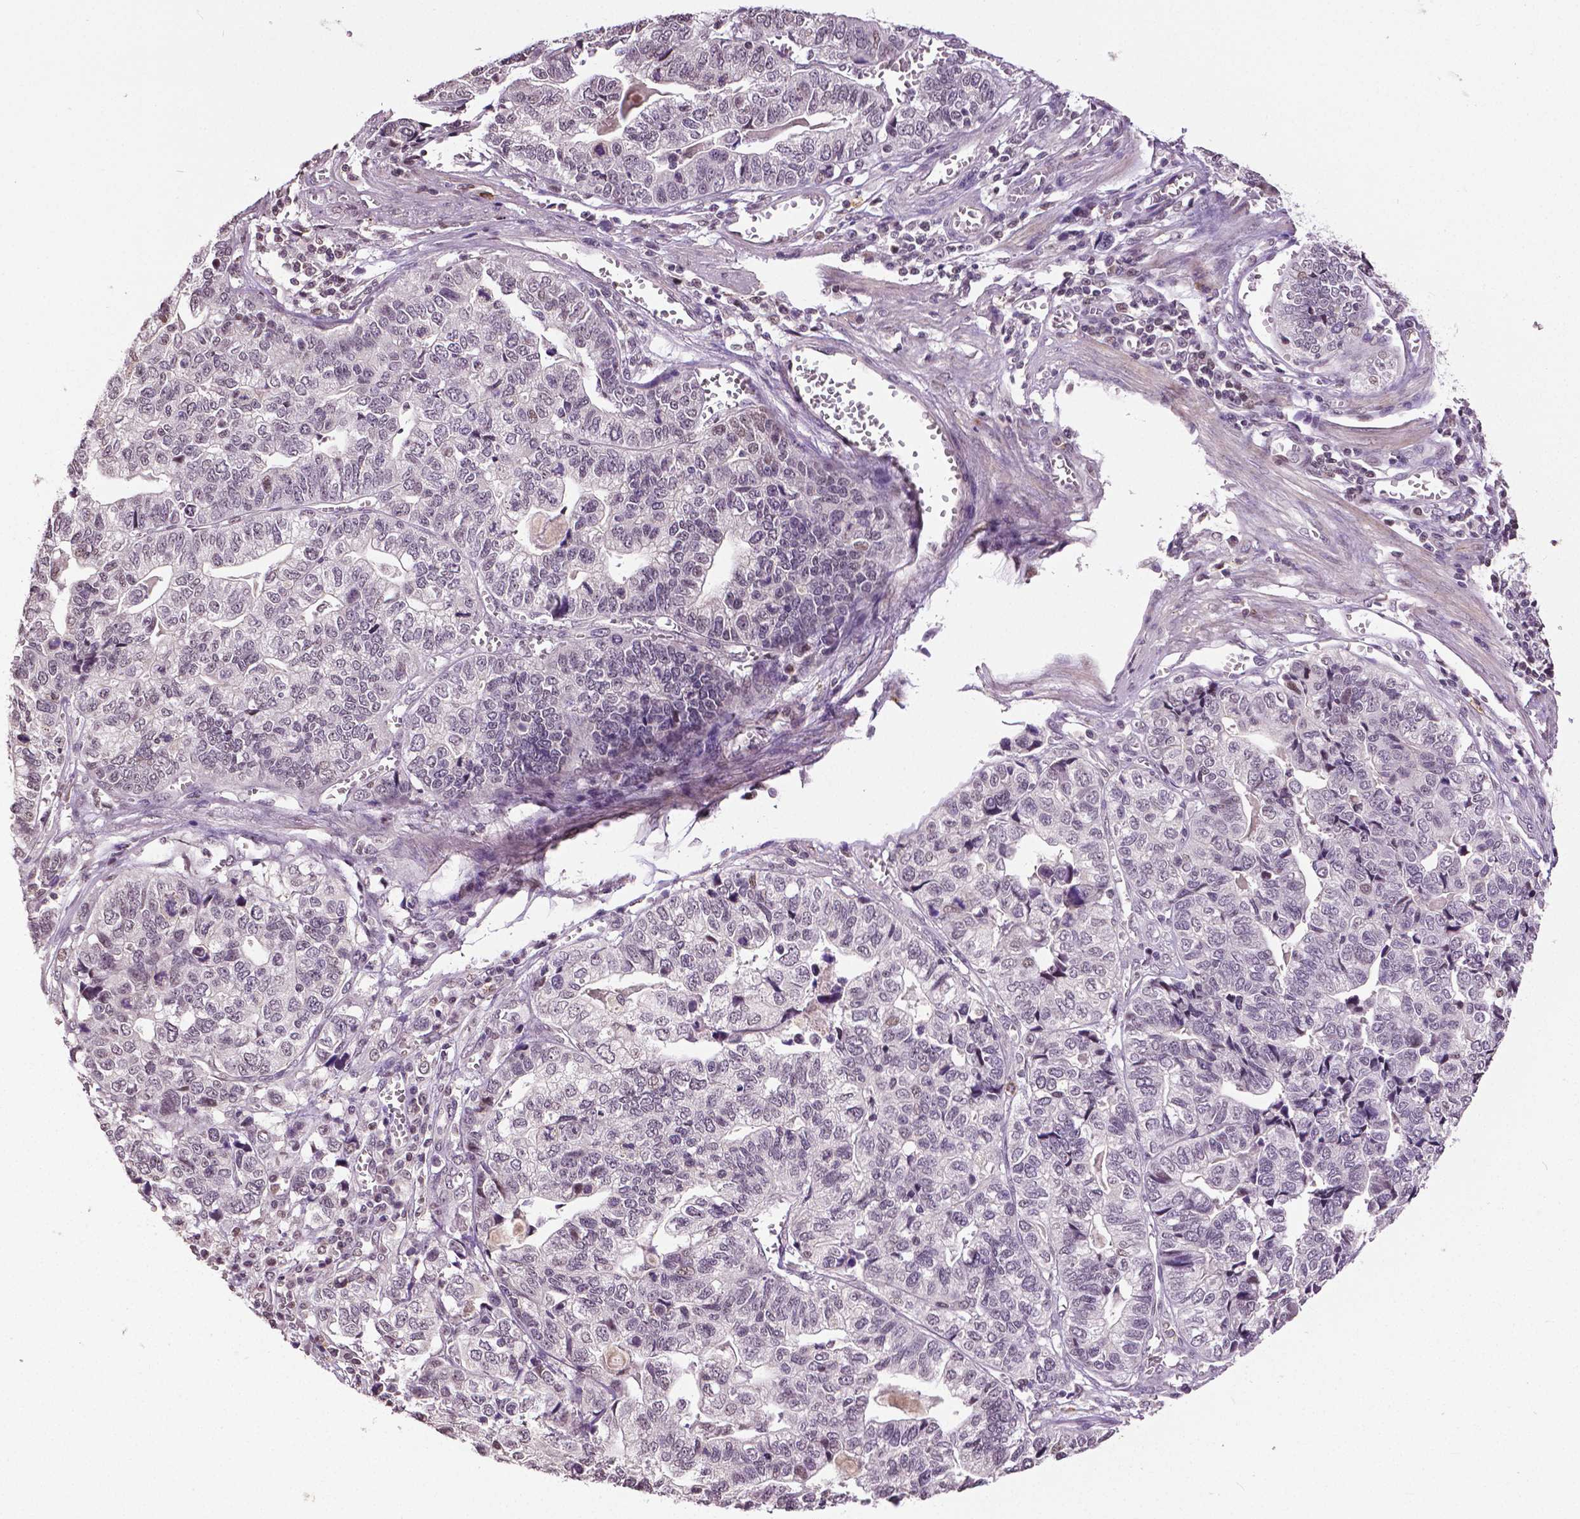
{"staining": {"intensity": "negative", "quantity": "none", "location": "none"}, "tissue": "stomach cancer", "cell_type": "Tumor cells", "image_type": "cancer", "snomed": [{"axis": "morphology", "description": "Adenocarcinoma, NOS"}, {"axis": "topography", "description": "Stomach, upper"}], "caption": "The photomicrograph demonstrates no staining of tumor cells in stomach cancer.", "gene": "DLX5", "patient": {"sex": "female", "age": 67}}